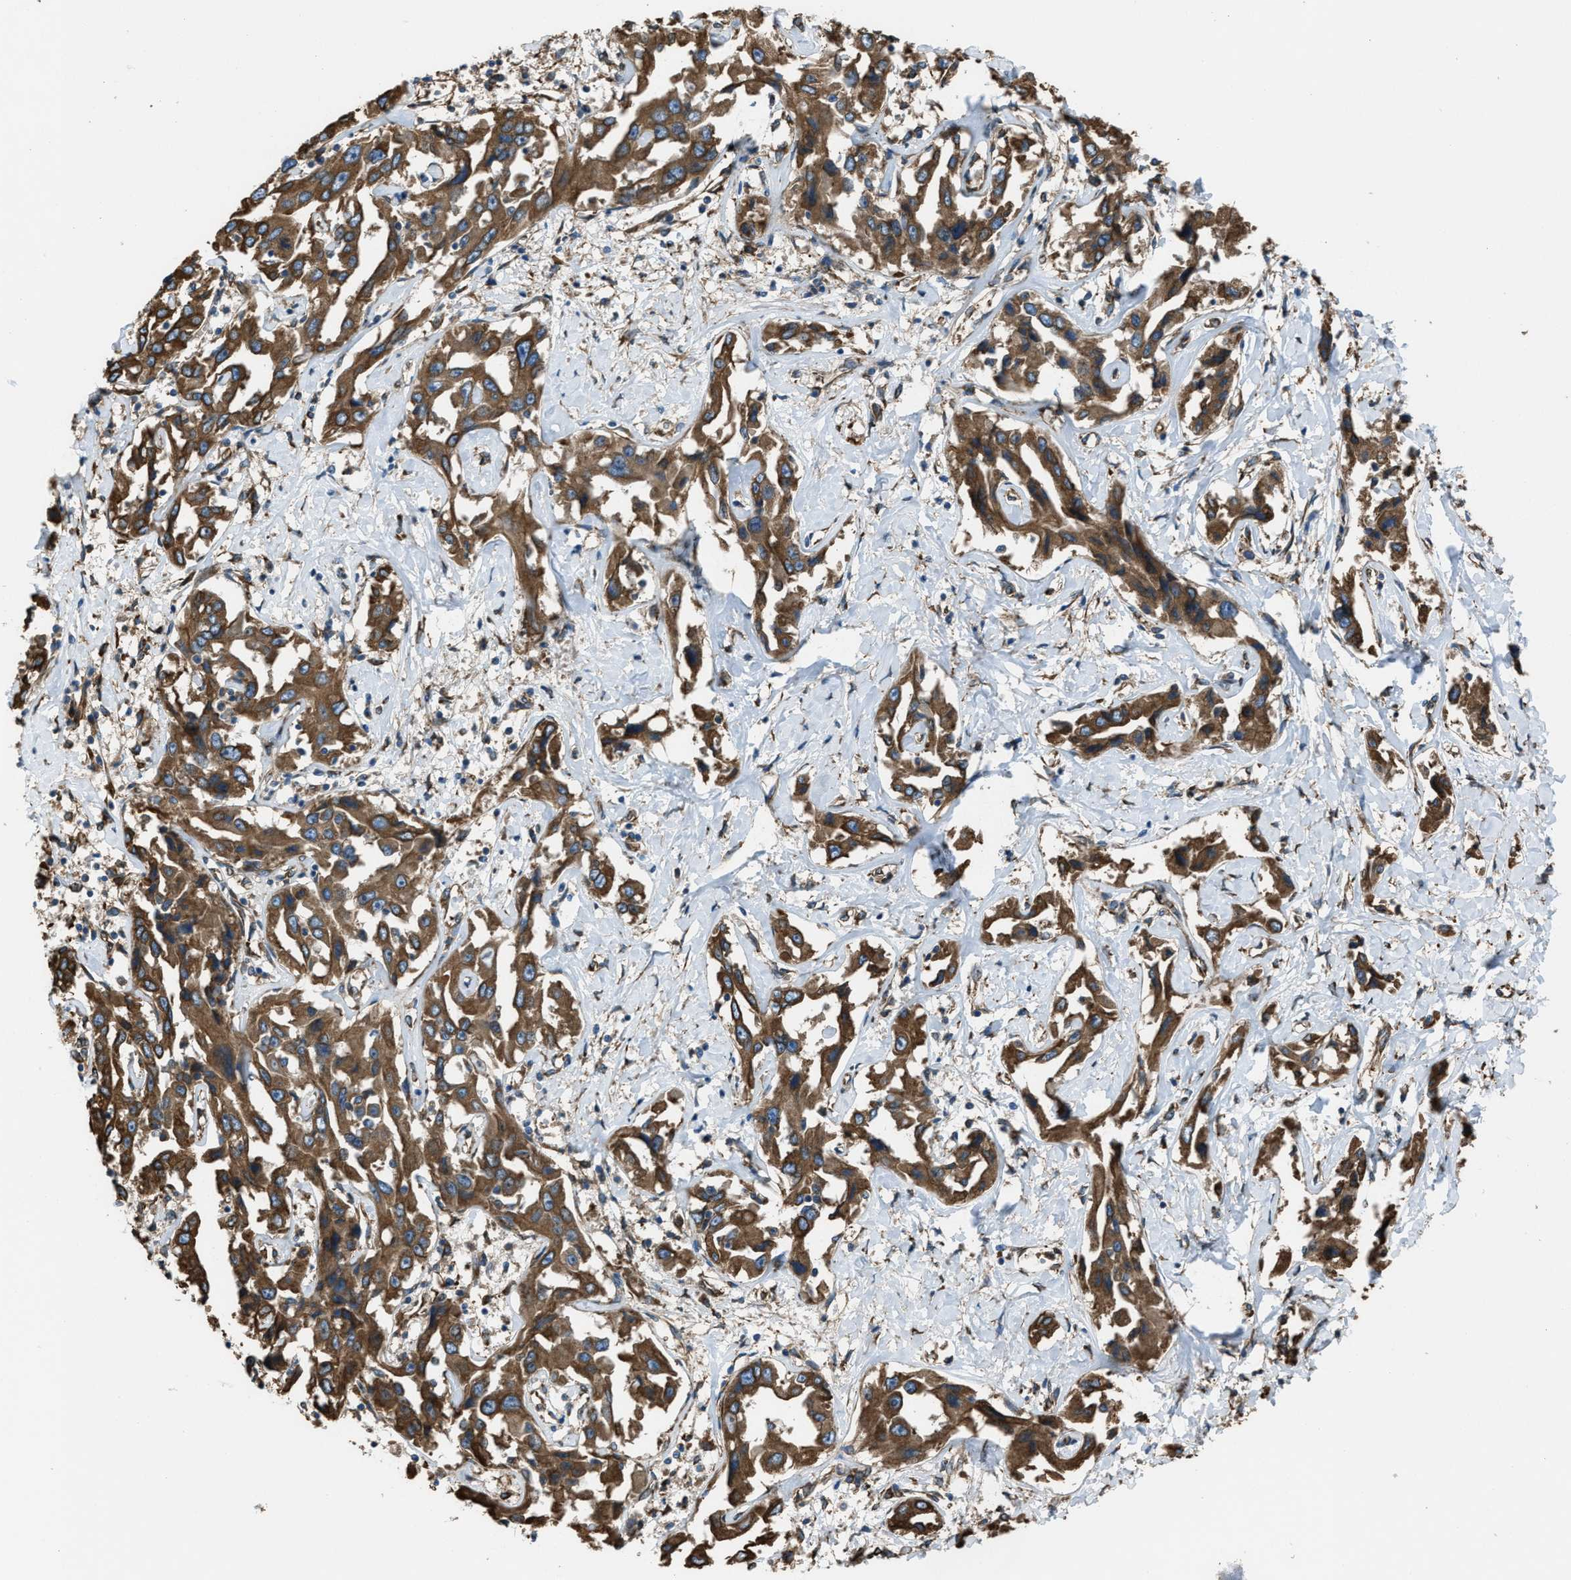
{"staining": {"intensity": "moderate", "quantity": ">75%", "location": "cytoplasmic/membranous"}, "tissue": "liver cancer", "cell_type": "Tumor cells", "image_type": "cancer", "snomed": [{"axis": "morphology", "description": "Cholangiocarcinoma"}, {"axis": "topography", "description": "Liver"}], "caption": "Immunohistochemical staining of human liver cholangiocarcinoma reveals medium levels of moderate cytoplasmic/membranous protein expression in about >75% of tumor cells.", "gene": "TRPC1", "patient": {"sex": "male", "age": 59}}